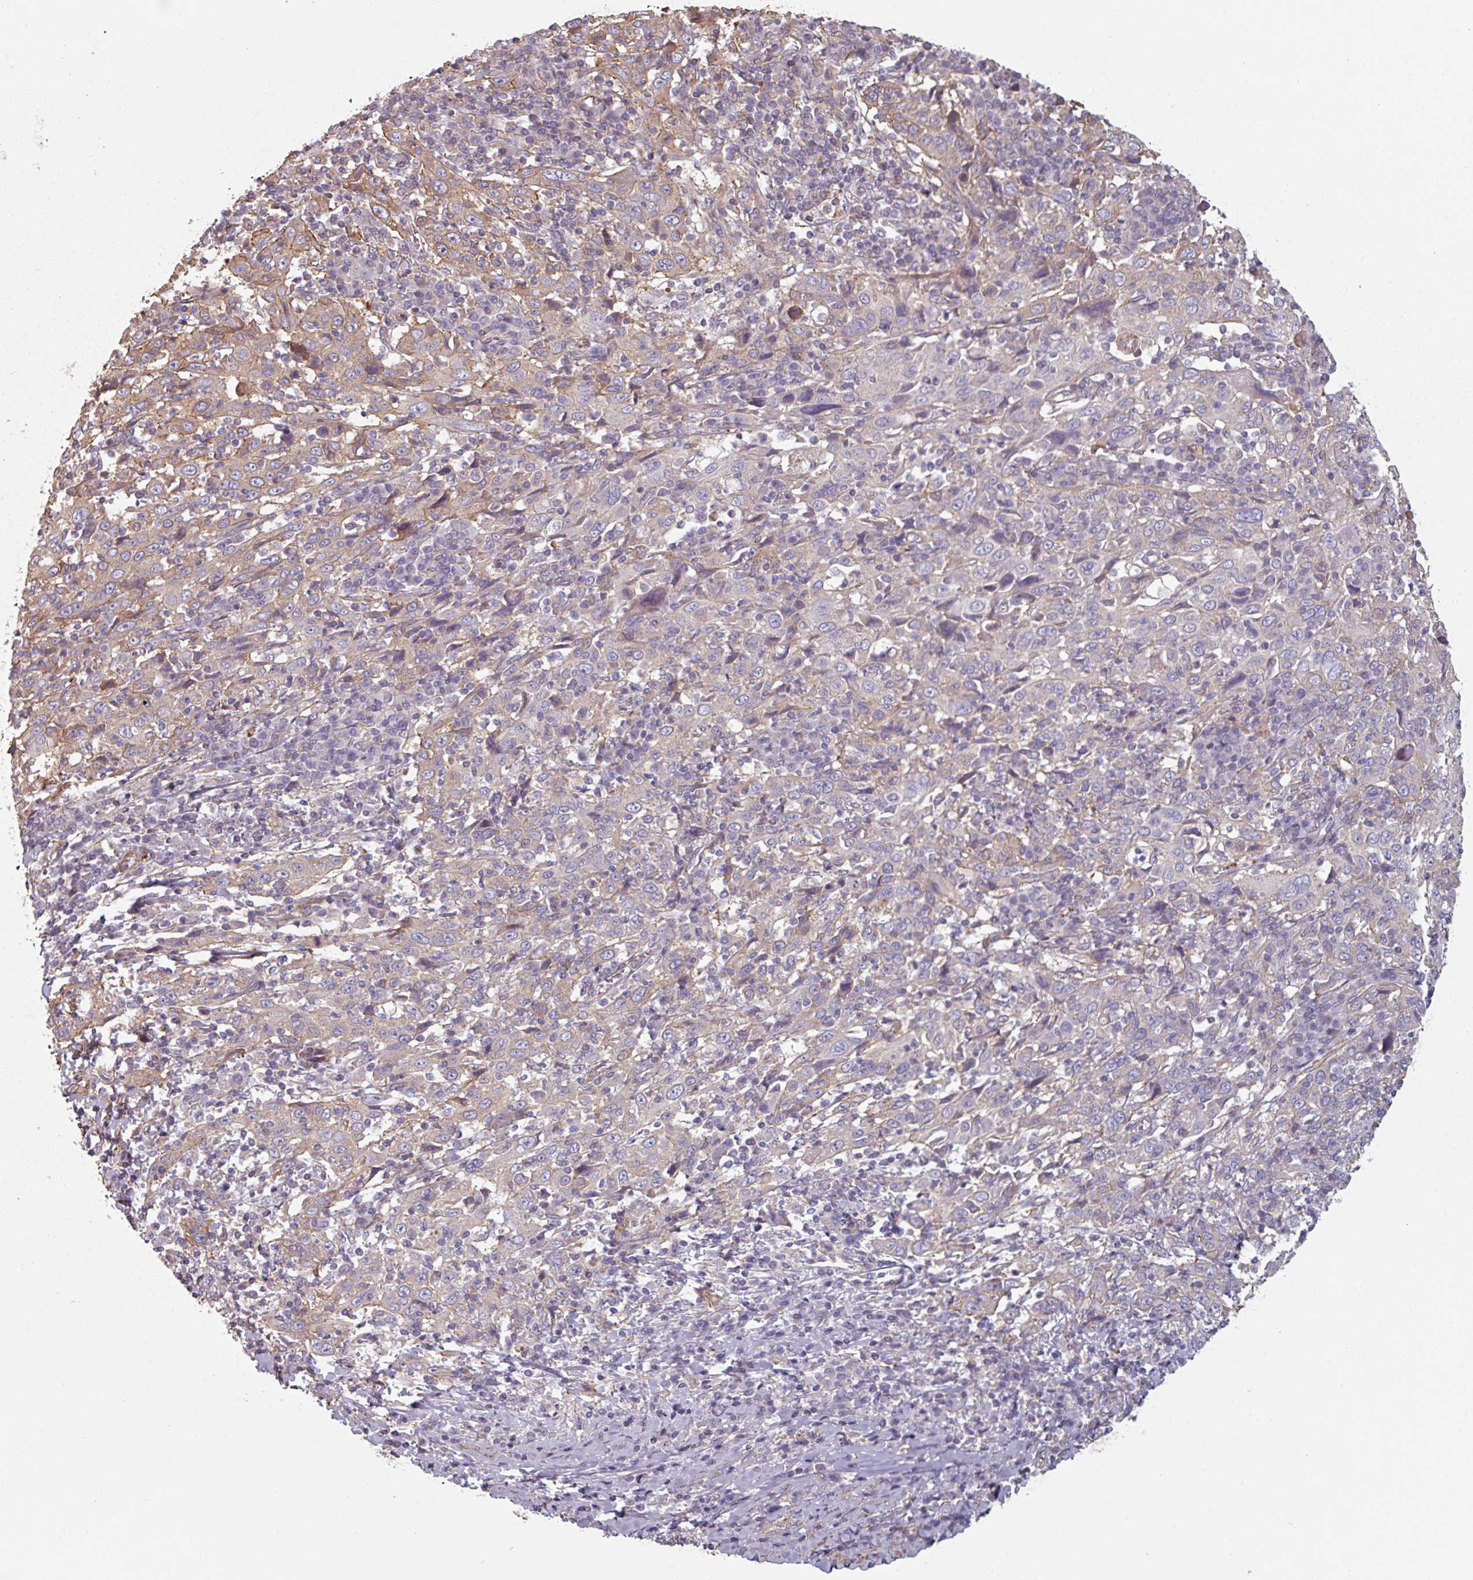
{"staining": {"intensity": "moderate", "quantity": "25%-75%", "location": "cytoplasmic/membranous"}, "tissue": "cervical cancer", "cell_type": "Tumor cells", "image_type": "cancer", "snomed": [{"axis": "morphology", "description": "Squamous cell carcinoma, NOS"}, {"axis": "topography", "description": "Cervix"}], "caption": "Protein staining demonstrates moderate cytoplasmic/membranous expression in about 25%-75% of tumor cells in cervical cancer (squamous cell carcinoma). The protein of interest is shown in brown color, while the nuclei are stained blue.", "gene": "GSTA4", "patient": {"sex": "female", "age": 46}}